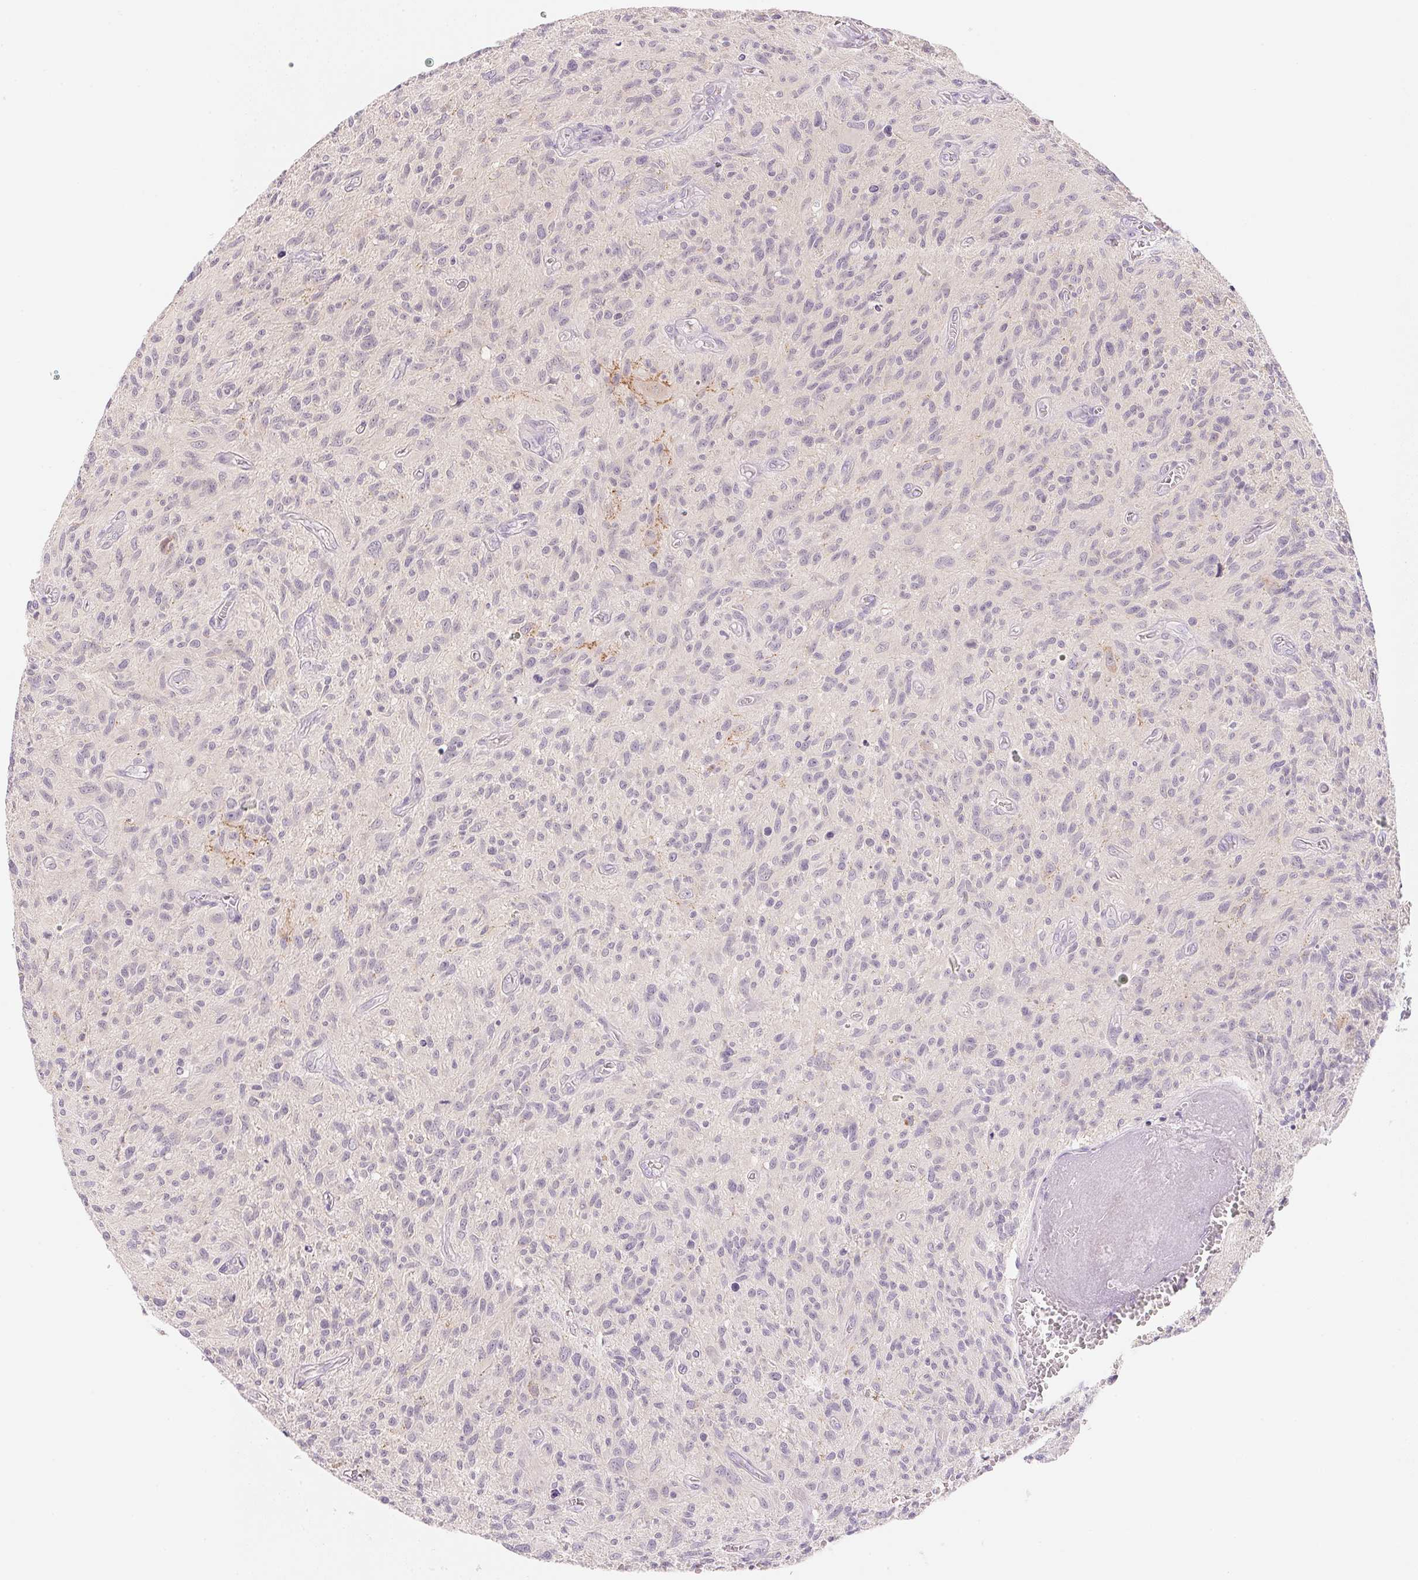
{"staining": {"intensity": "negative", "quantity": "none", "location": "none"}, "tissue": "glioma", "cell_type": "Tumor cells", "image_type": "cancer", "snomed": [{"axis": "morphology", "description": "Glioma, malignant, High grade"}, {"axis": "topography", "description": "Brain"}], "caption": "There is no significant expression in tumor cells of glioma.", "gene": "MCOLN3", "patient": {"sex": "male", "age": 75}}